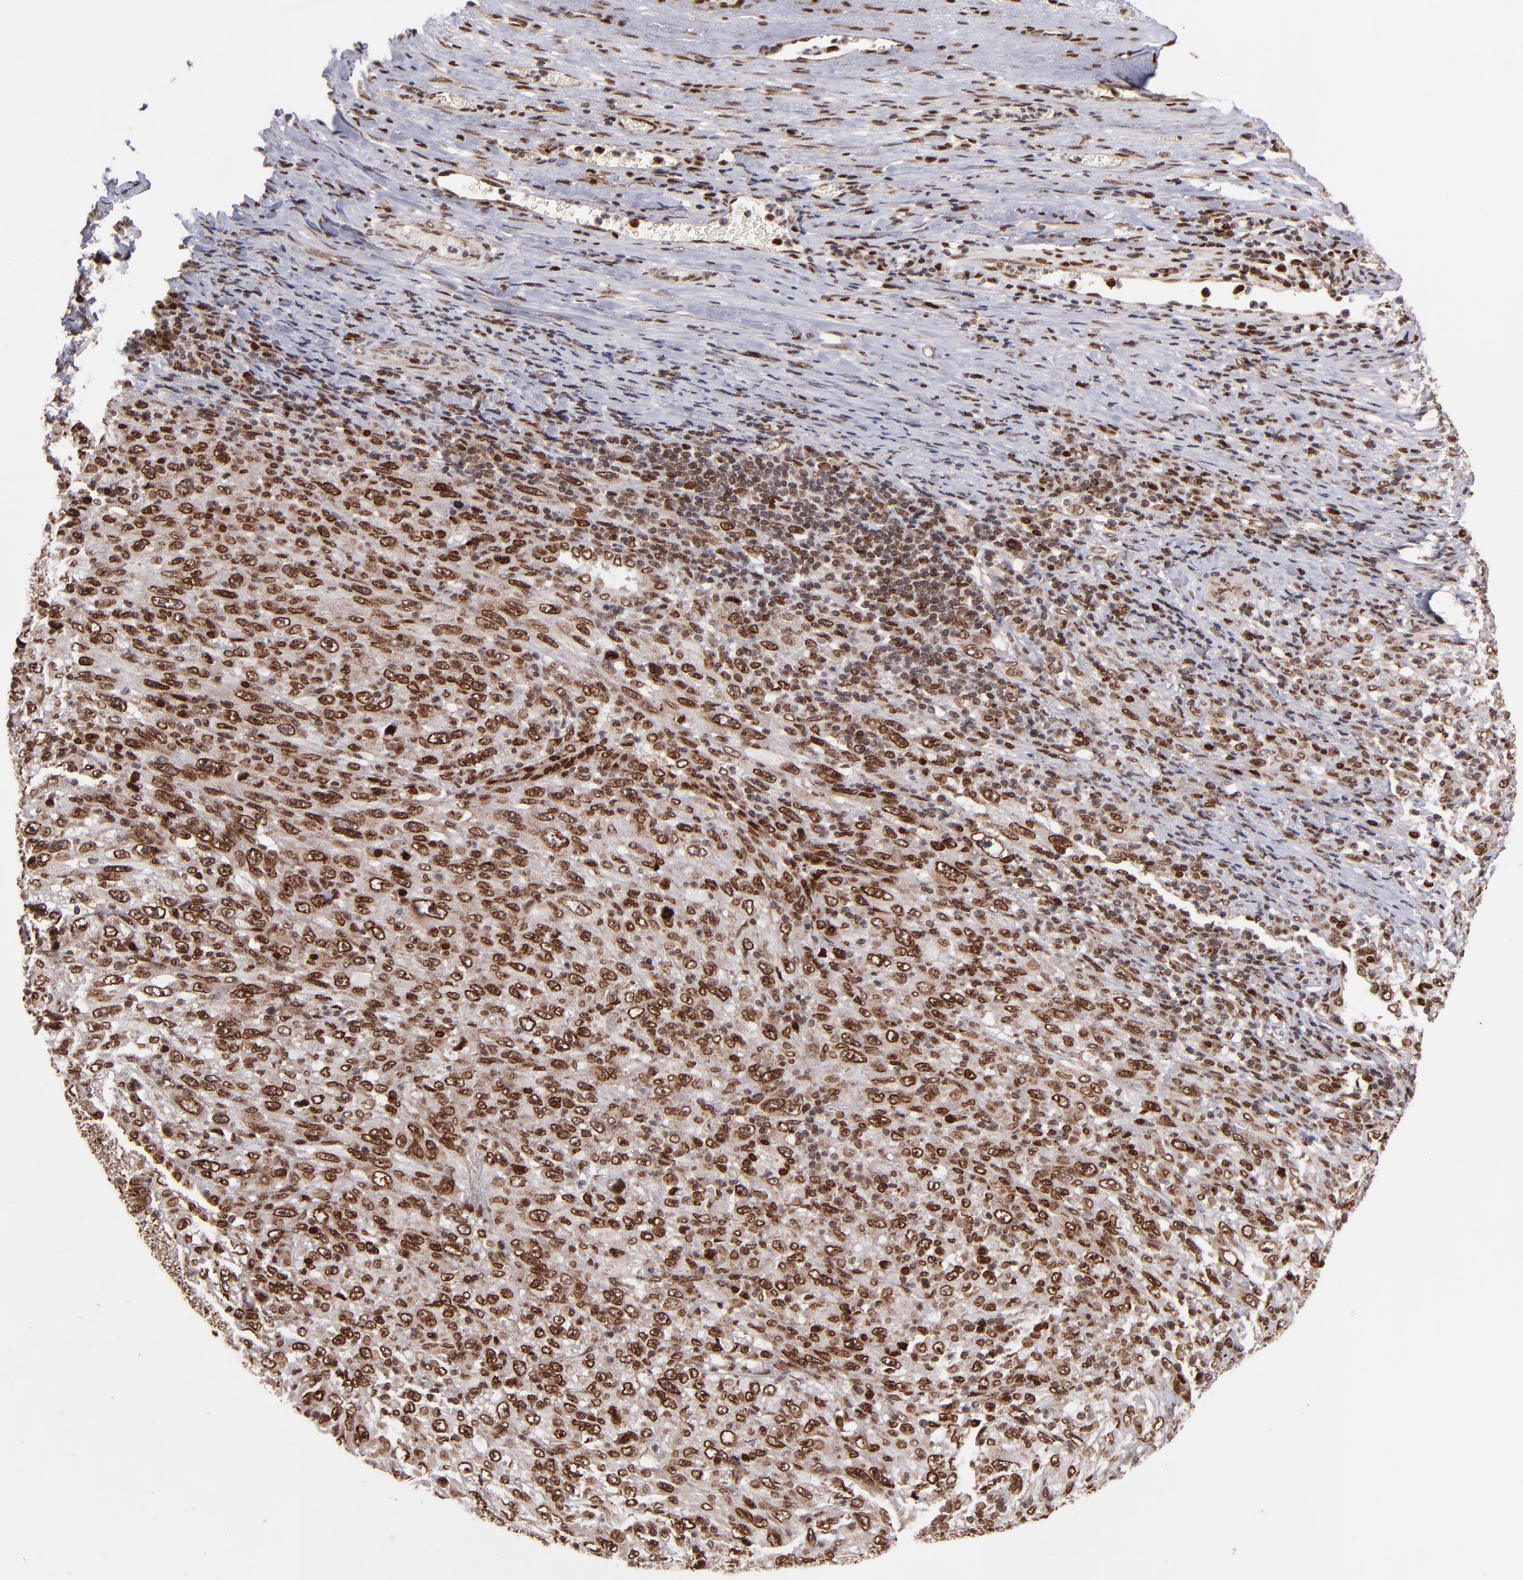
{"staining": {"intensity": "moderate", "quantity": ">75%", "location": "cytoplasmic/membranous,nuclear"}, "tissue": "melanoma", "cell_type": "Tumor cells", "image_type": "cancer", "snomed": [{"axis": "morphology", "description": "Malignant melanoma, Metastatic site"}, {"axis": "topography", "description": "Skin"}], "caption": "IHC staining of melanoma, which shows medium levels of moderate cytoplasmic/membranous and nuclear staining in approximately >75% of tumor cells indicating moderate cytoplasmic/membranous and nuclear protein expression. The staining was performed using DAB (brown) for protein detection and nuclei were counterstained in hematoxylin (blue).", "gene": "TOP1MT", "patient": {"sex": "female", "age": 56}}